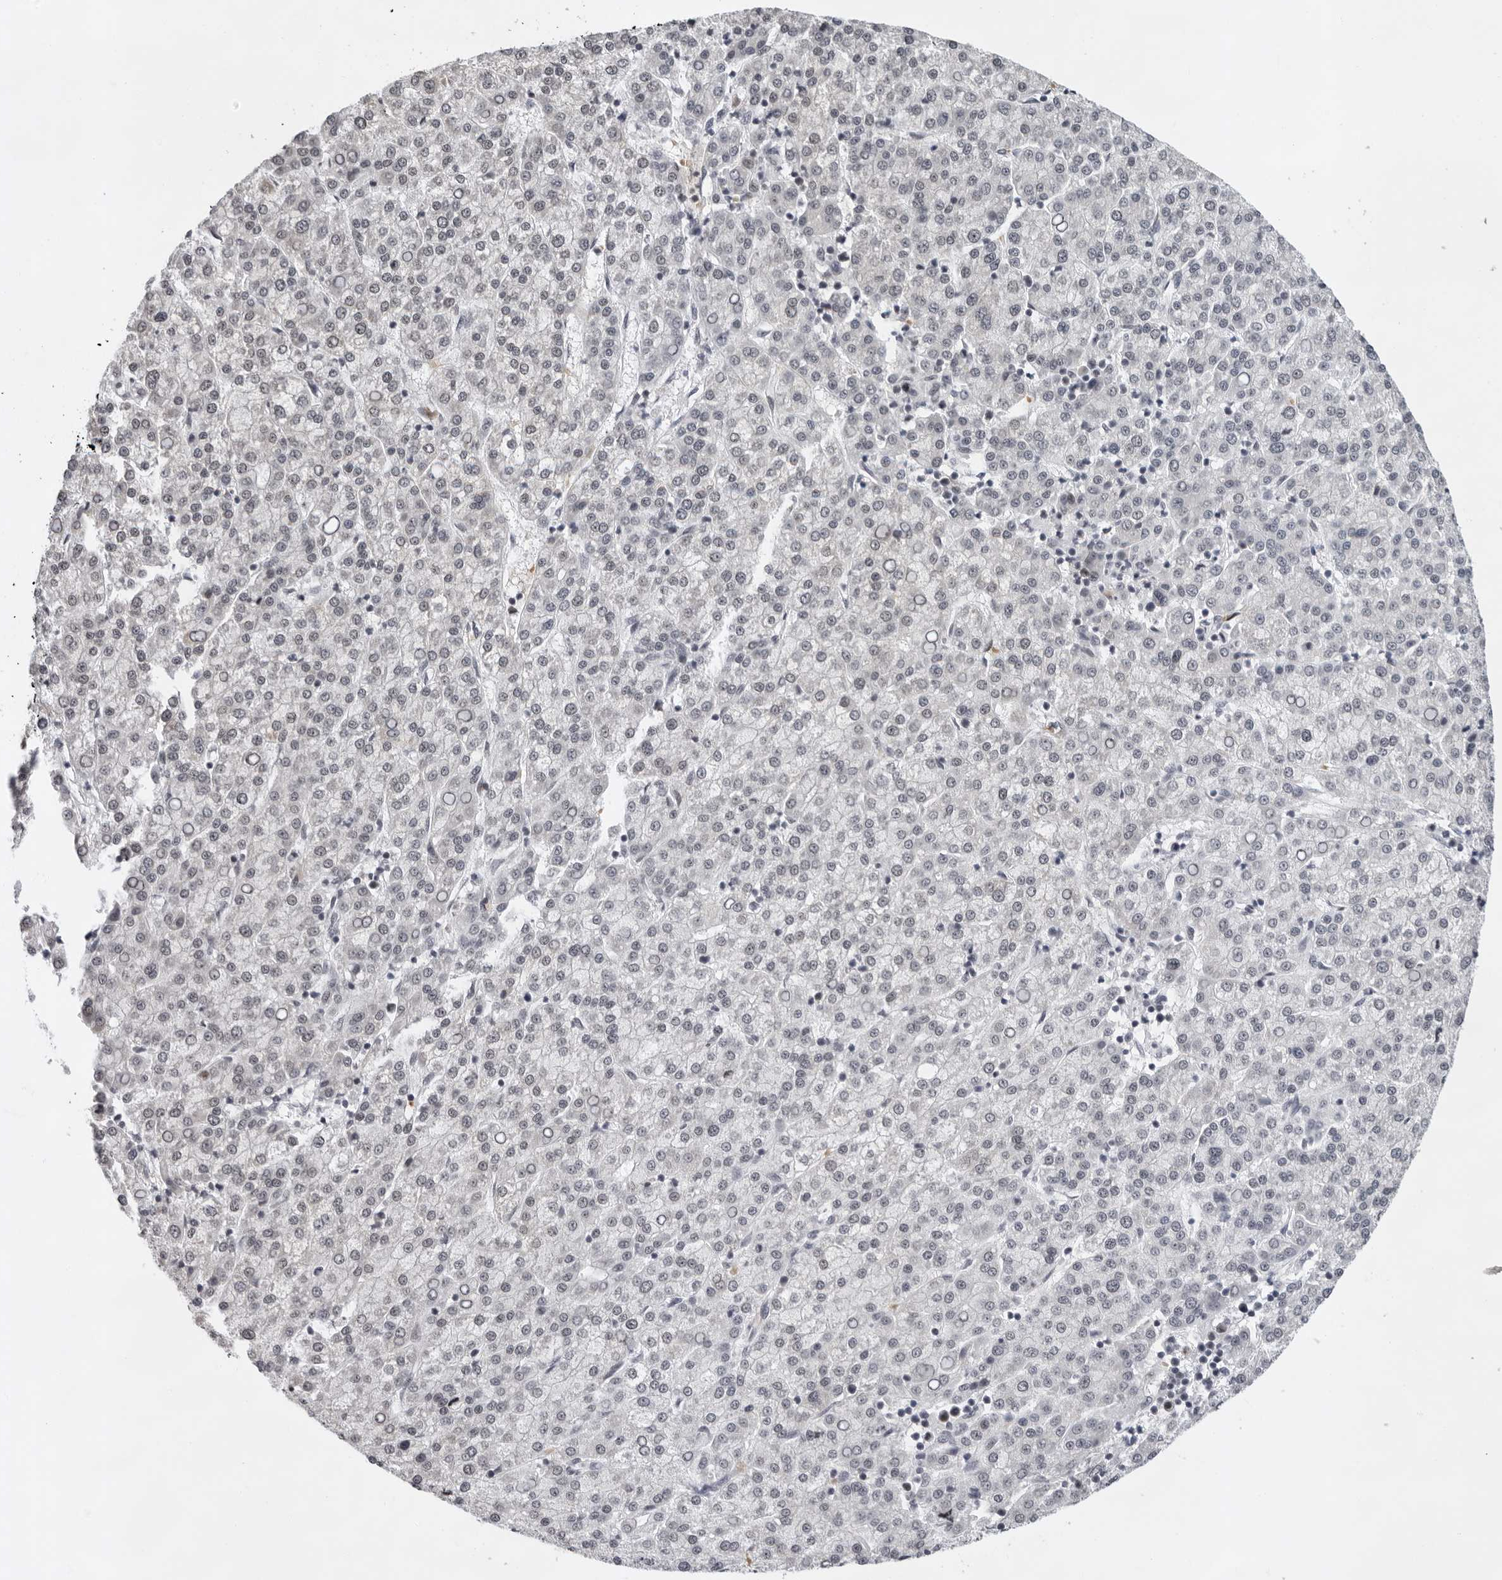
{"staining": {"intensity": "negative", "quantity": "none", "location": "none"}, "tissue": "liver cancer", "cell_type": "Tumor cells", "image_type": "cancer", "snomed": [{"axis": "morphology", "description": "Carcinoma, Hepatocellular, NOS"}, {"axis": "topography", "description": "Liver"}], "caption": "IHC photomicrograph of neoplastic tissue: human liver cancer (hepatocellular carcinoma) stained with DAB reveals no significant protein staining in tumor cells. (DAB (3,3'-diaminobenzidine) immunohistochemistry with hematoxylin counter stain).", "gene": "USP1", "patient": {"sex": "female", "age": 58}}